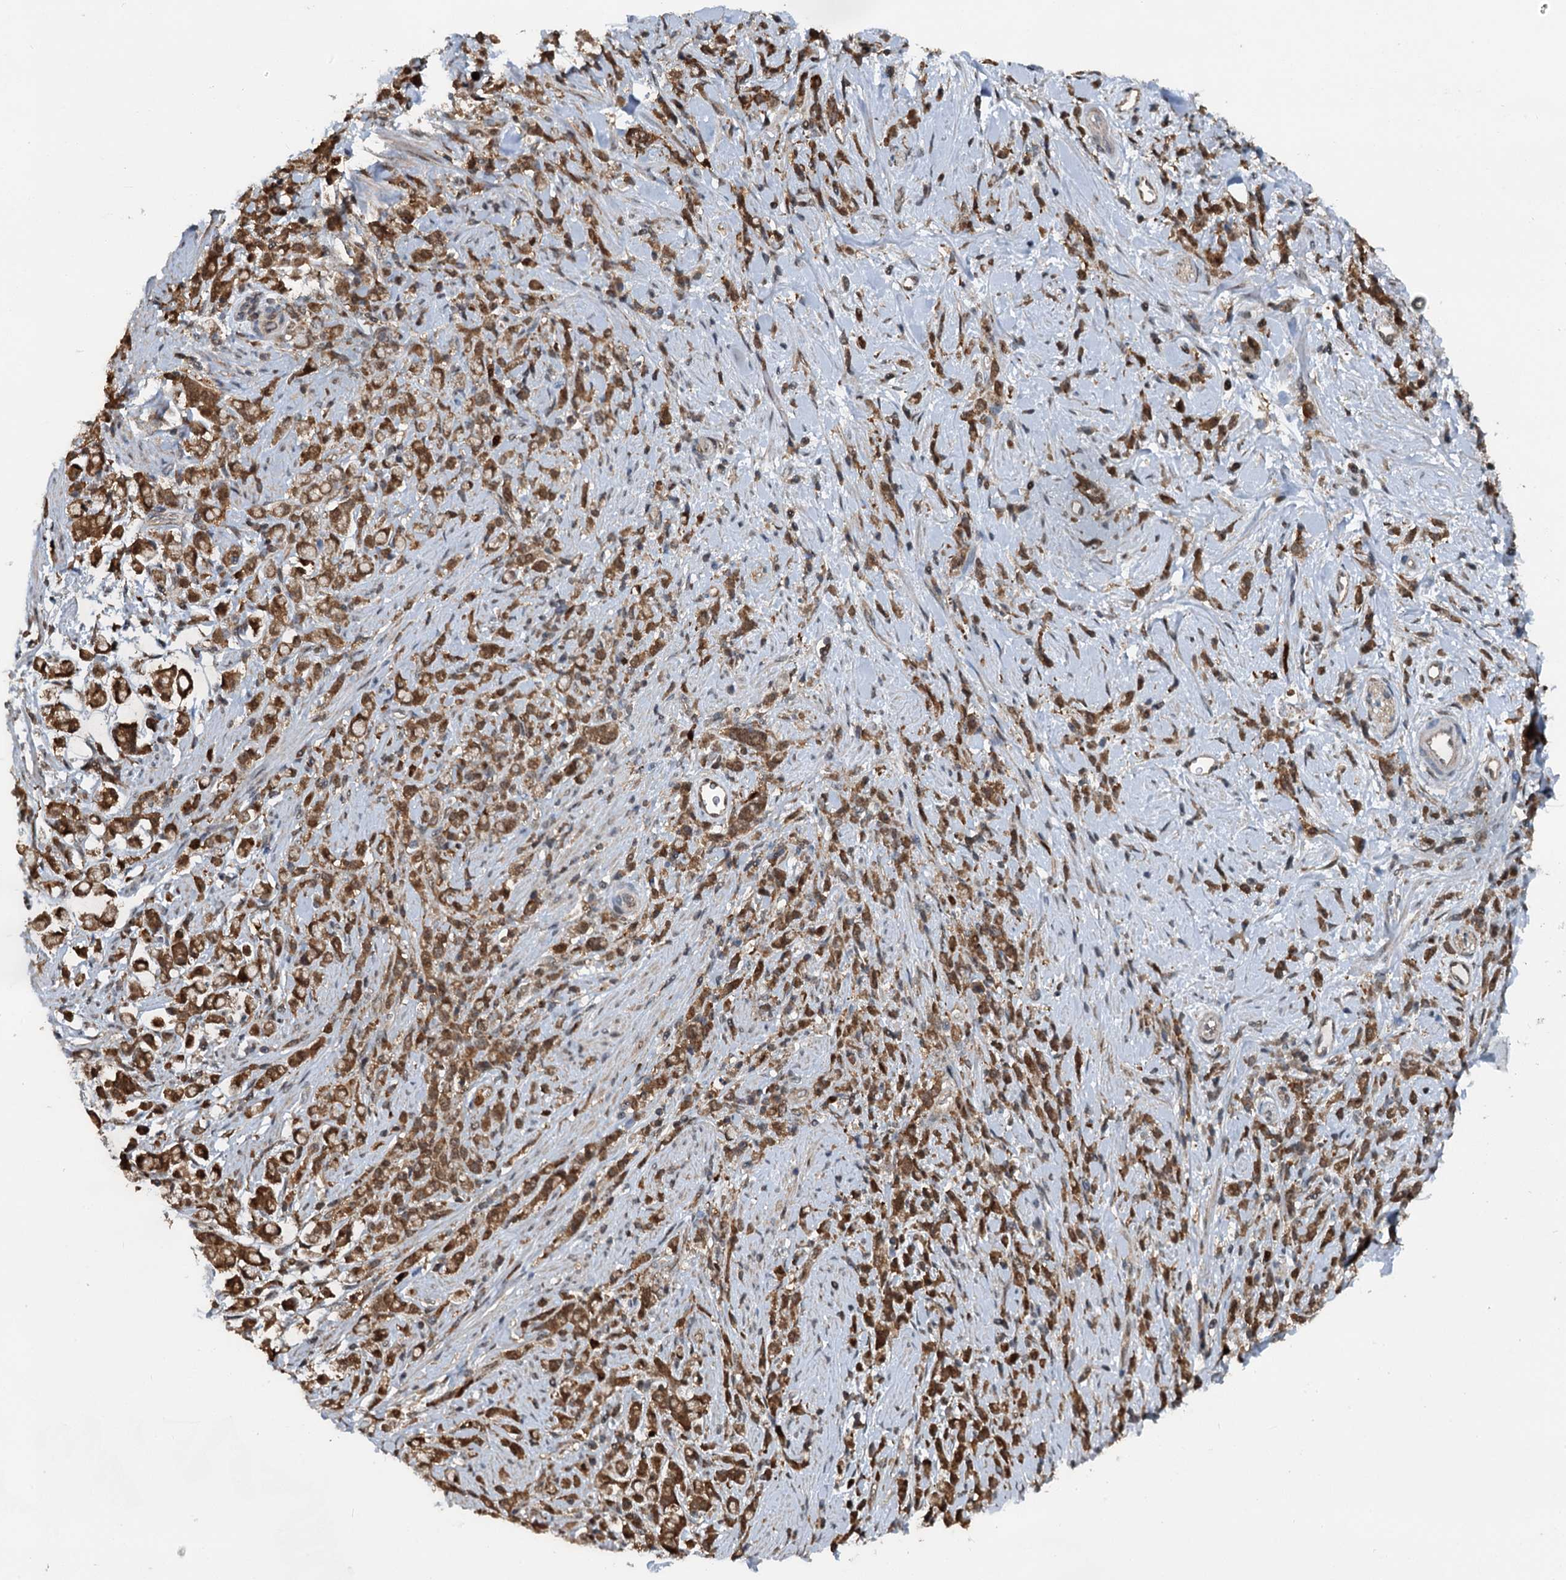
{"staining": {"intensity": "moderate", "quantity": ">75%", "location": "cytoplasmic/membranous"}, "tissue": "stomach cancer", "cell_type": "Tumor cells", "image_type": "cancer", "snomed": [{"axis": "morphology", "description": "Adenocarcinoma, NOS"}, {"axis": "topography", "description": "Stomach"}], "caption": "DAB immunohistochemical staining of adenocarcinoma (stomach) demonstrates moderate cytoplasmic/membranous protein positivity in about >75% of tumor cells.", "gene": "GPI", "patient": {"sex": "female", "age": 60}}